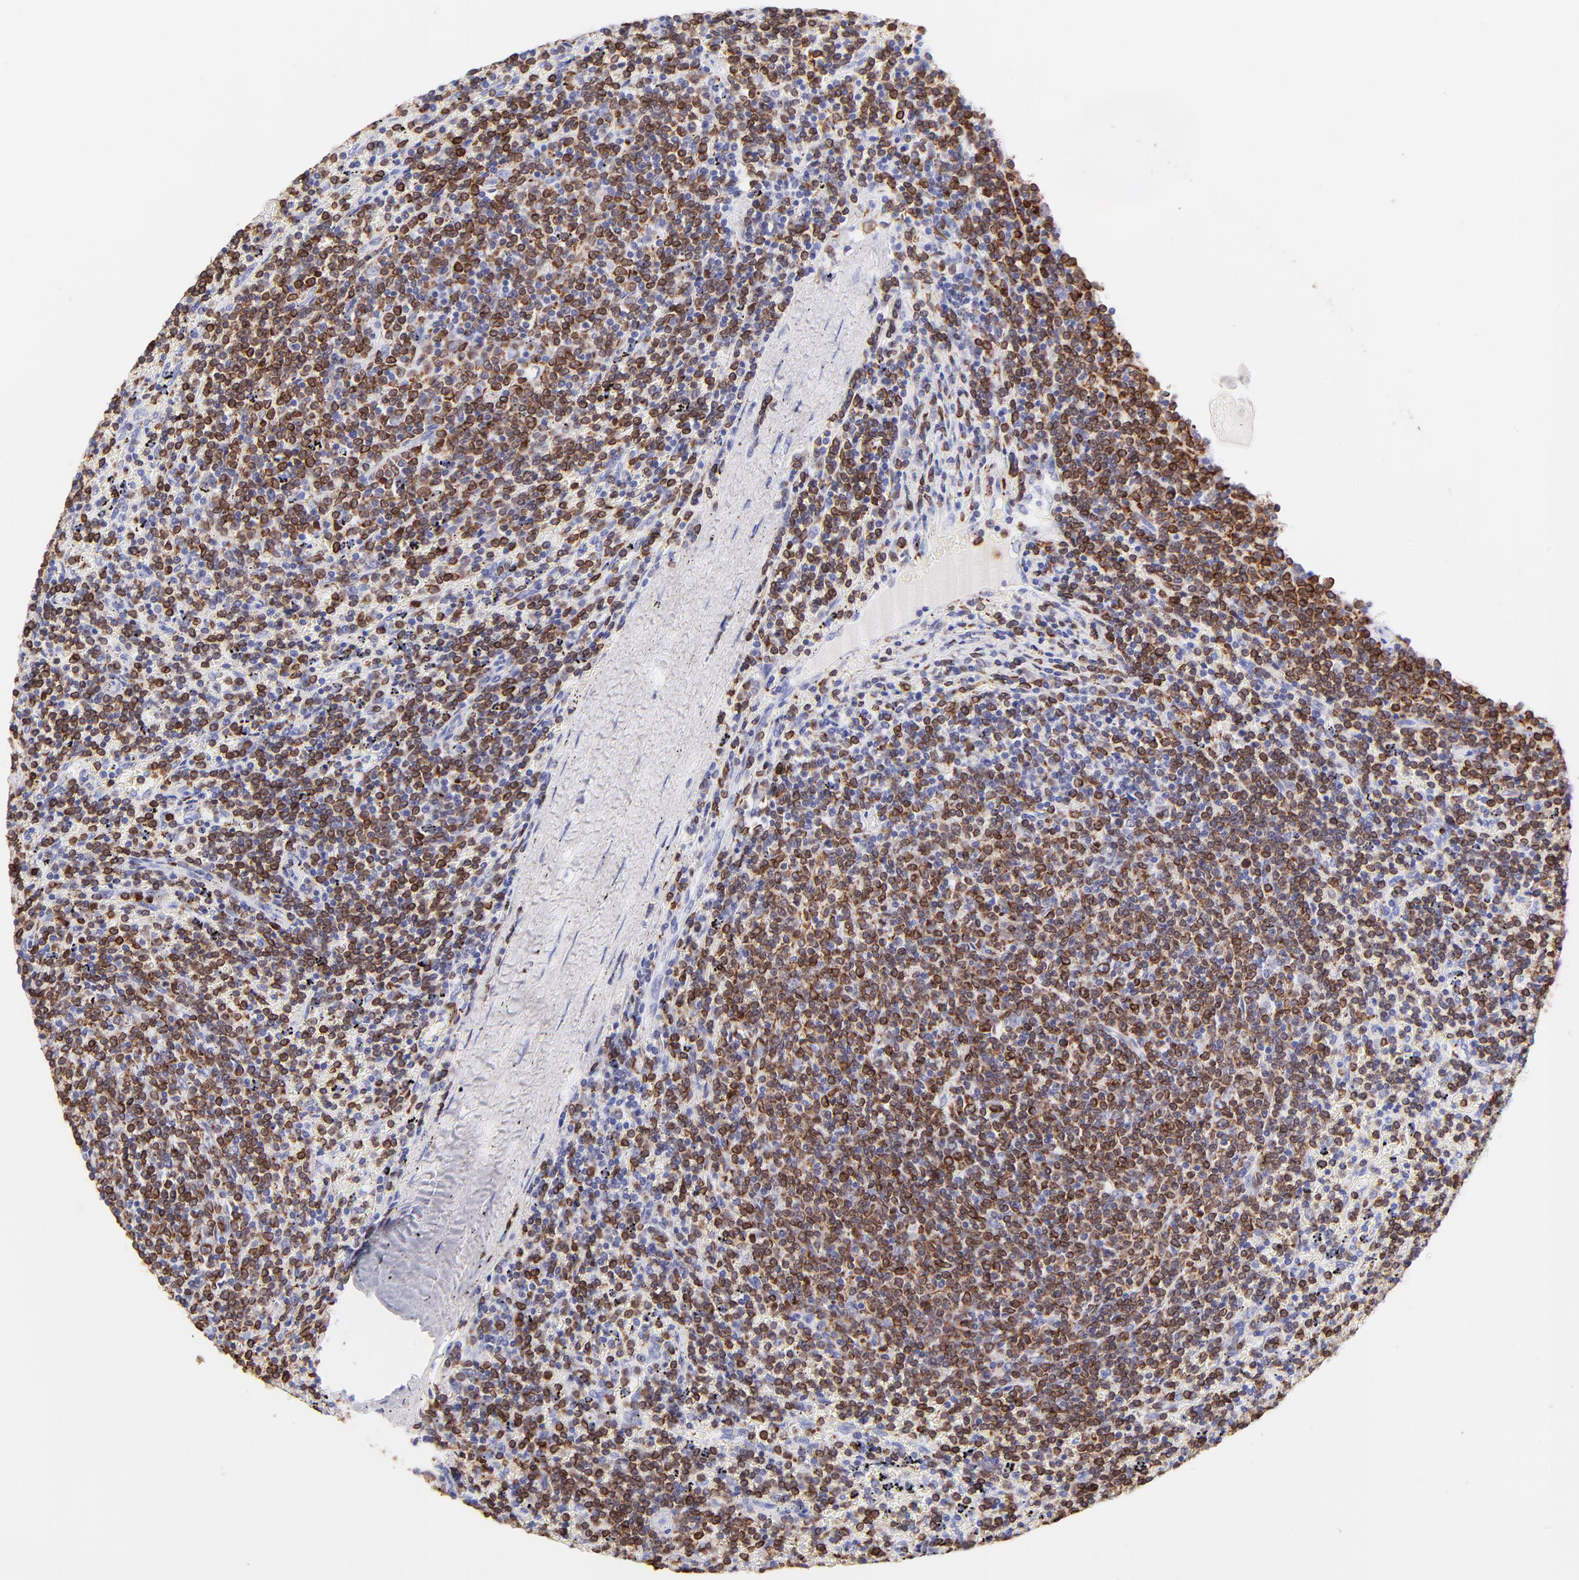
{"staining": {"intensity": "strong", "quantity": "25%-75%", "location": "cytoplasmic/membranous"}, "tissue": "lymphoma", "cell_type": "Tumor cells", "image_type": "cancer", "snomed": [{"axis": "morphology", "description": "Malignant lymphoma, non-Hodgkin's type, Low grade"}, {"axis": "topography", "description": "Spleen"}], "caption": "Protein staining demonstrates strong cytoplasmic/membranous staining in approximately 25%-75% of tumor cells in malignant lymphoma, non-Hodgkin's type (low-grade). The staining was performed using DAB (3,3'-diaminobenzidine), with brown indicating positive protein expression. Nuclei are stained blue with hematoxylin.", "gene": "IRAG2", "patient": {"sex": "female", "age": 50}}